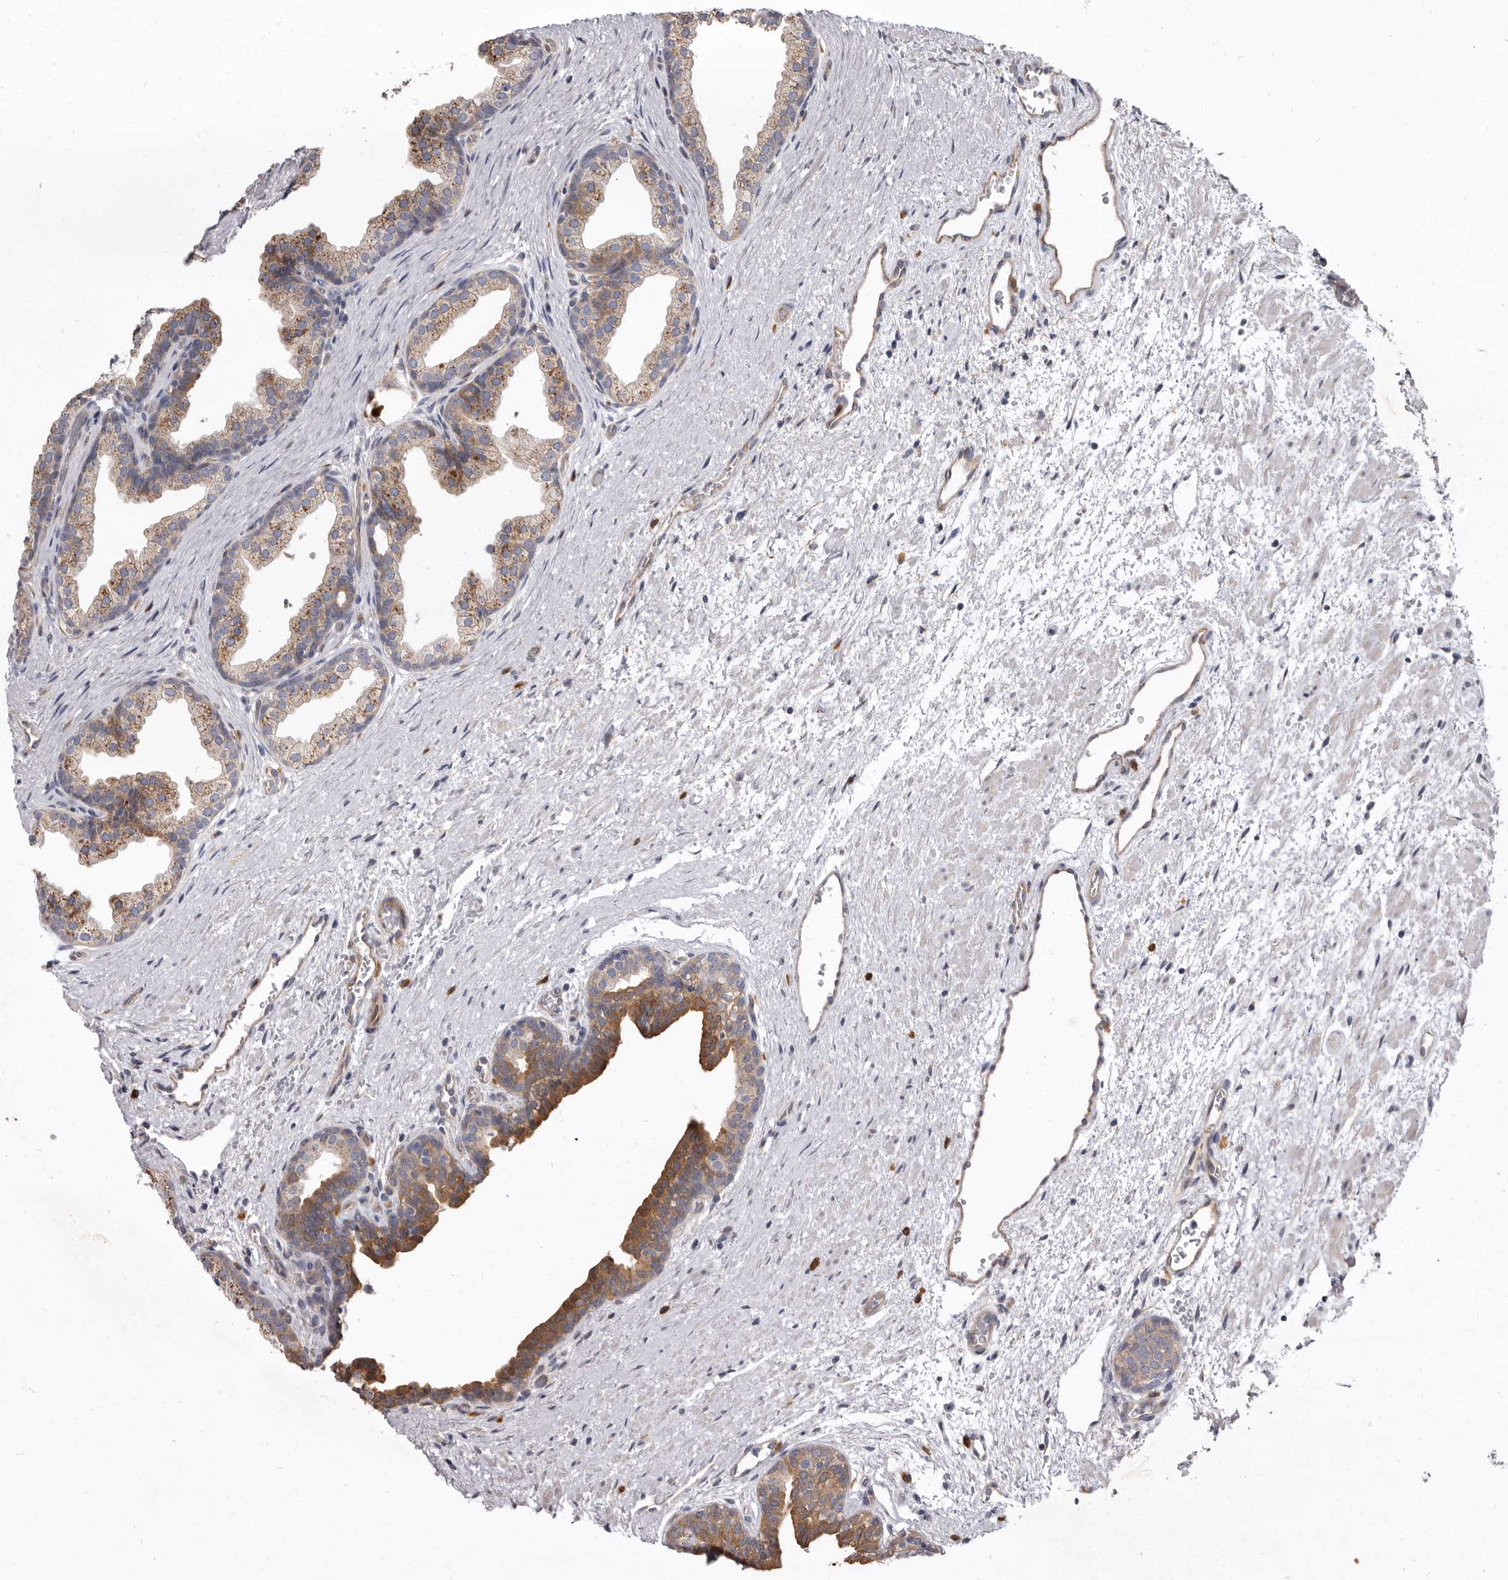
{"staining": {"intensity": "moderate", "quantity": "25%-75%", "location": "cytoplasmic/membranous"}, "tissue": "prostate", "cell_type": "Glandular cells", "image_type": "normal", "snomed": [{"axis": "morphology", "description": "Normal tissue, NOS"}, {"axis": "topography", "description": "Prostate"}], "caption": "IHC histopathology image of benign human prostate stained for a protein (brown), which exhibits medium levels of moderate cytoplasmic/membranous expression in about 25%-75% of glandular cells.", "gene": "FMO2", "patient": {"sex": "male", "age": 48}}